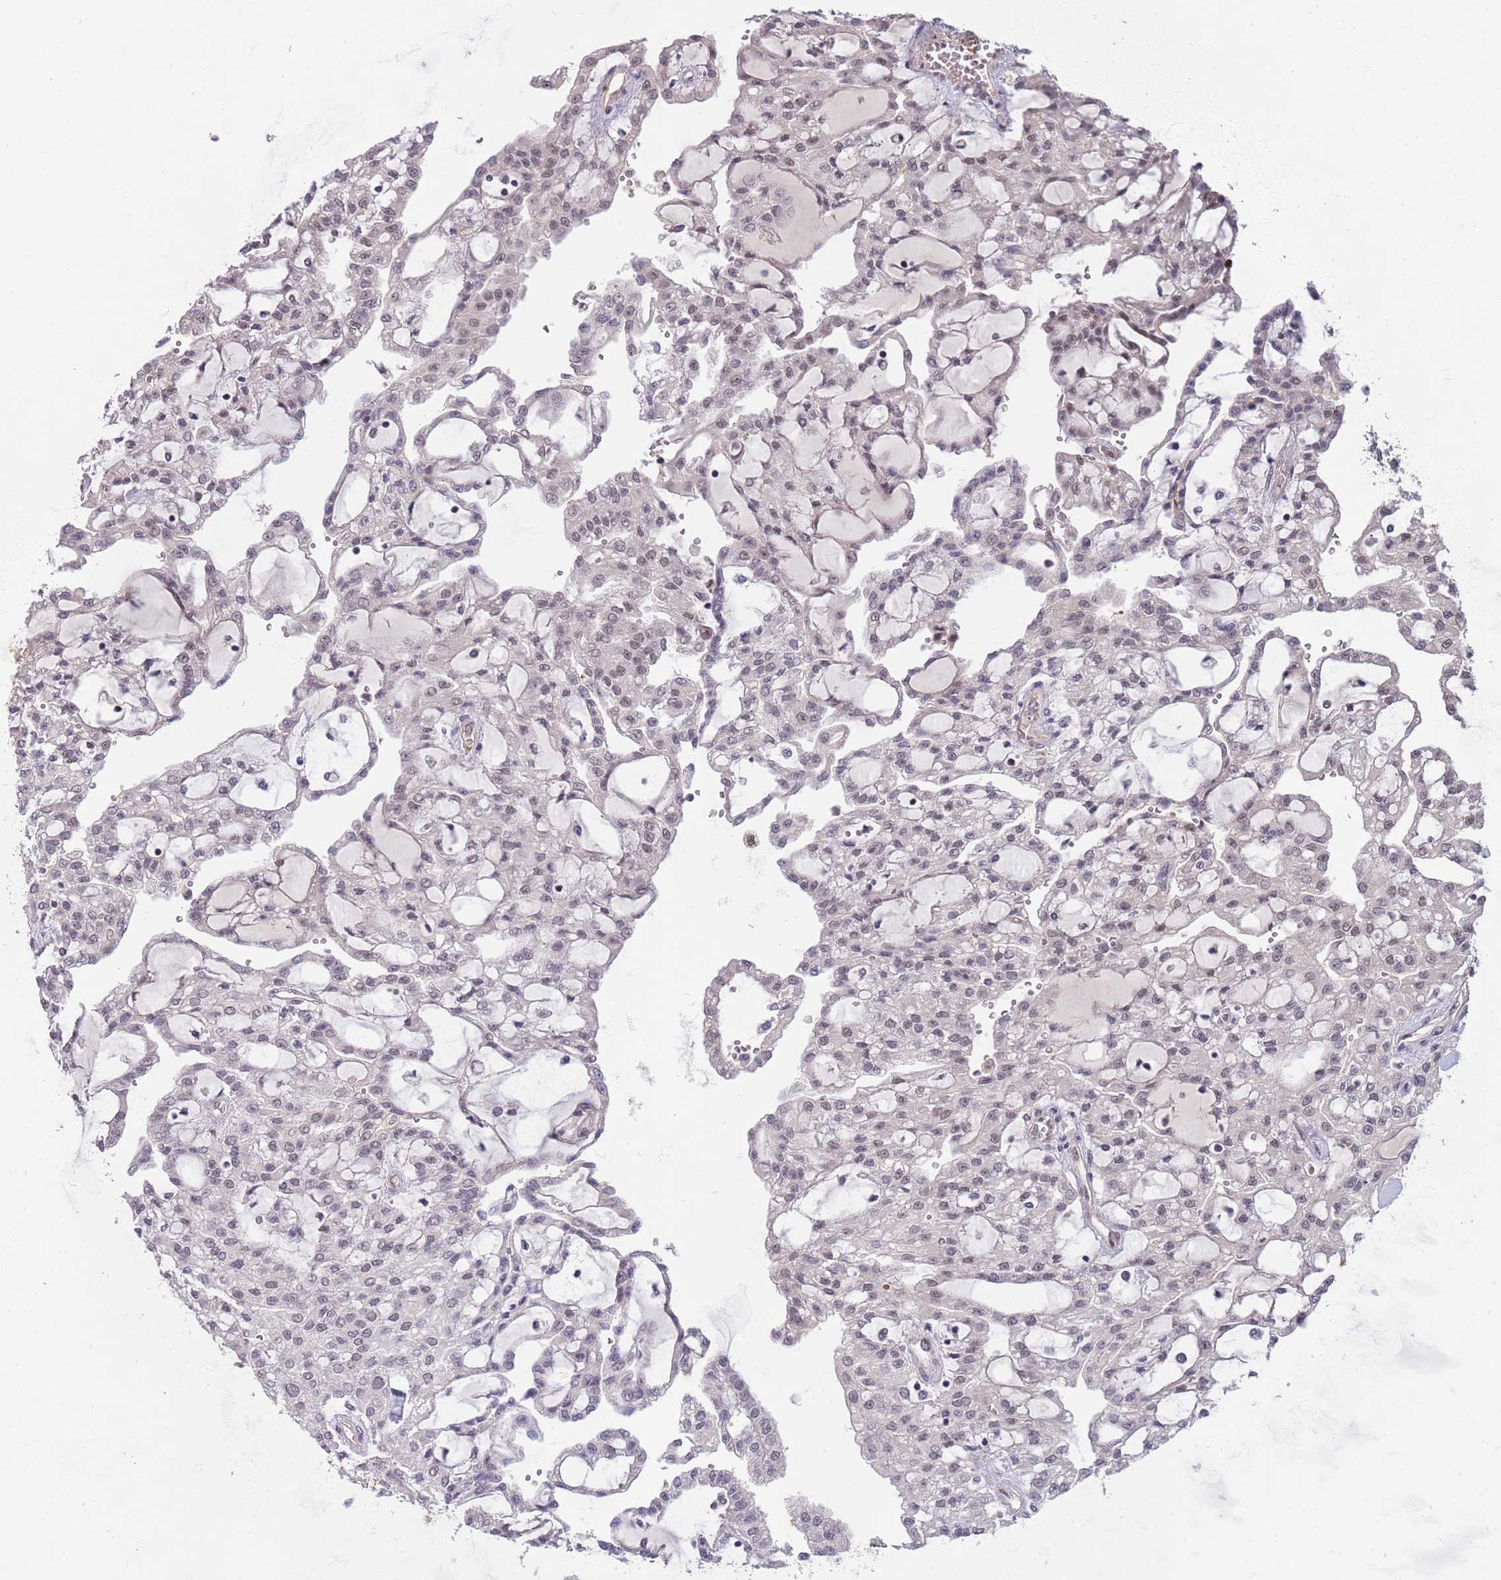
{"staining": {"intensity": "negative", "quantity": "none", "location": "none"}, "tissue": "renal cancer", "cell_type": "Tumor cells", "image_type": "cancer", "snomed": [{"axis": "morphology", "description": "Adenocarcinoma, NOS"}, {"axis": "topography", "description": "Kidney"}], "caption": "Tumor cells are negative for protein expression in human adenocarcinoma (renal). Brightfield microscopy of IHC stained with DAB (3,3'-diaminobenzidine) (brown) and hematoxylin (blue), captured at high magnification.", "gene": "ZBTB7A", "patient": {"sex": "male", "age": 63}}